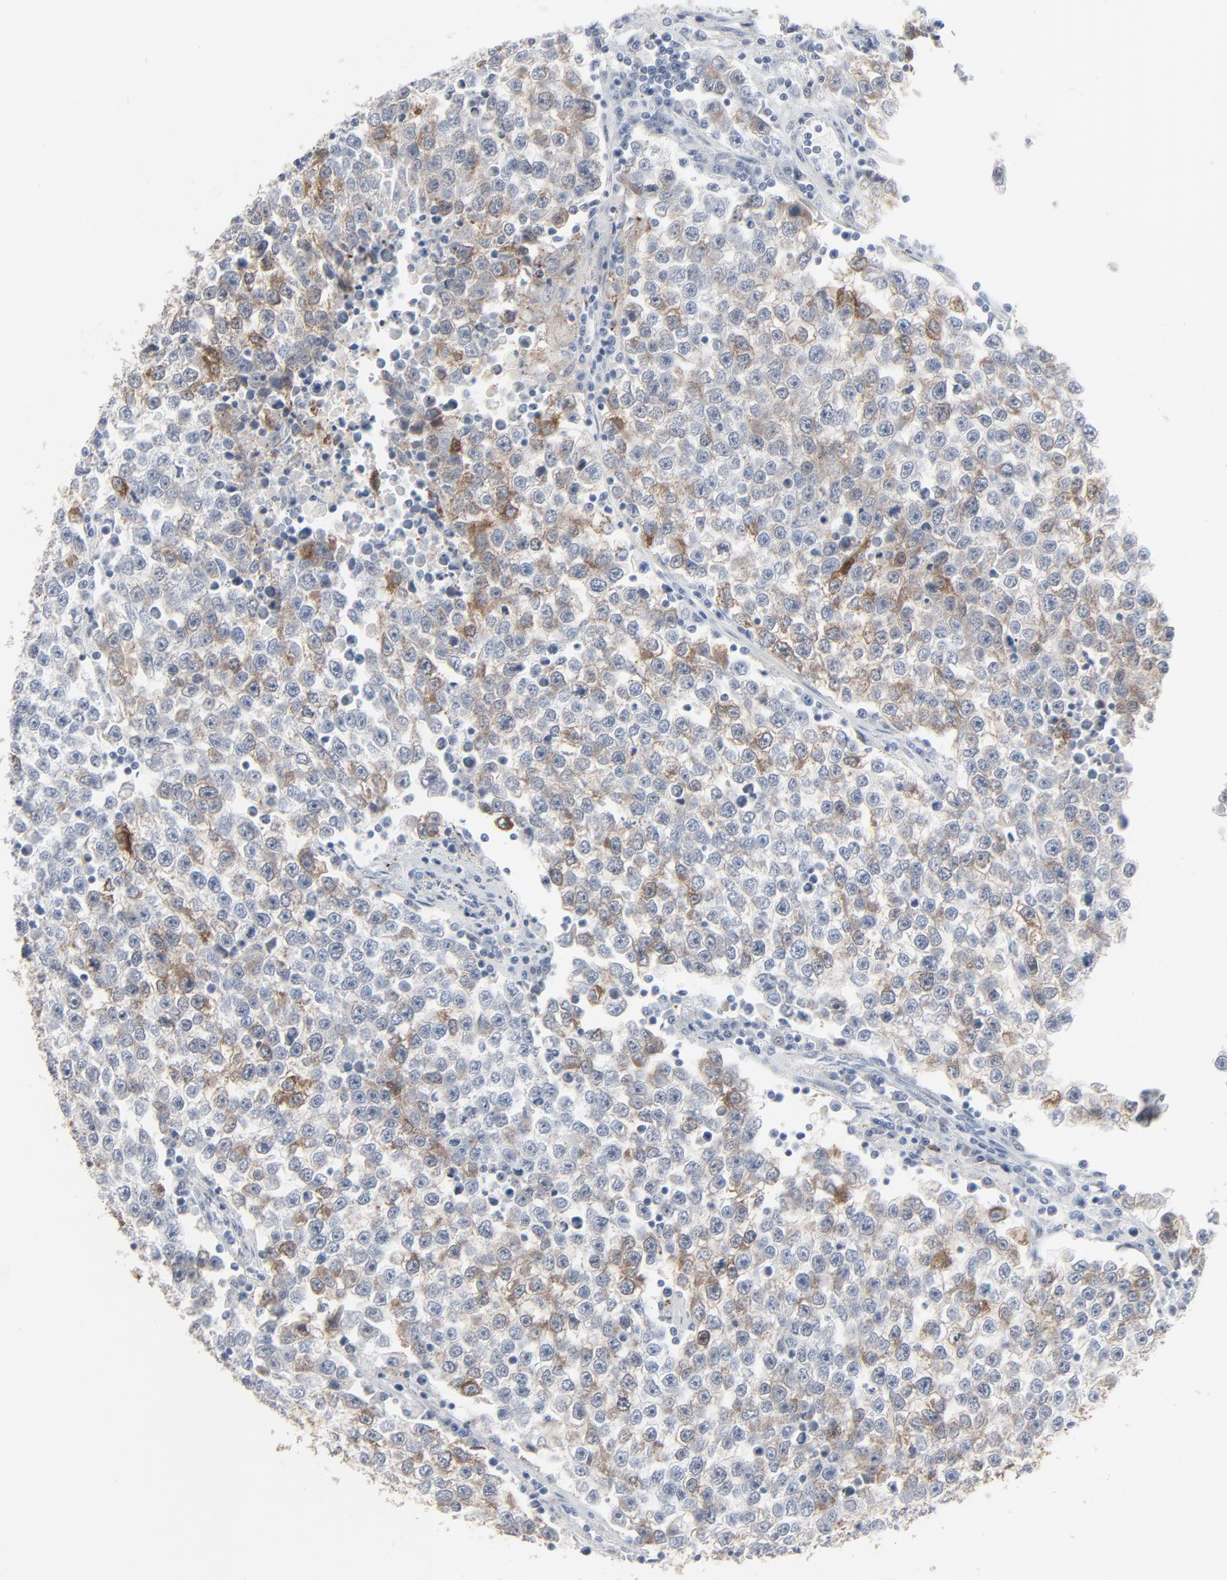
{"staining": {"intensity": "weak", "quantity": "25%-75%", "location": "cytoplasmic/membranous"}, "tissue": "testis cancer", "cell_type": "Tumor cells", "image_type": "cancer", "snomed": [{"axis": "morphology", "description": "Seminoma, NOS"}, {"axis": "topography", "description": "Testis"}], "caption": "Seminoma (testis) stained with IHC reveals weak cytoplasmic/membranous expression in about 25%-75% of tumor cells.", "gene": "PHGDH", "patient": {"sex": "male", "age": 36}}